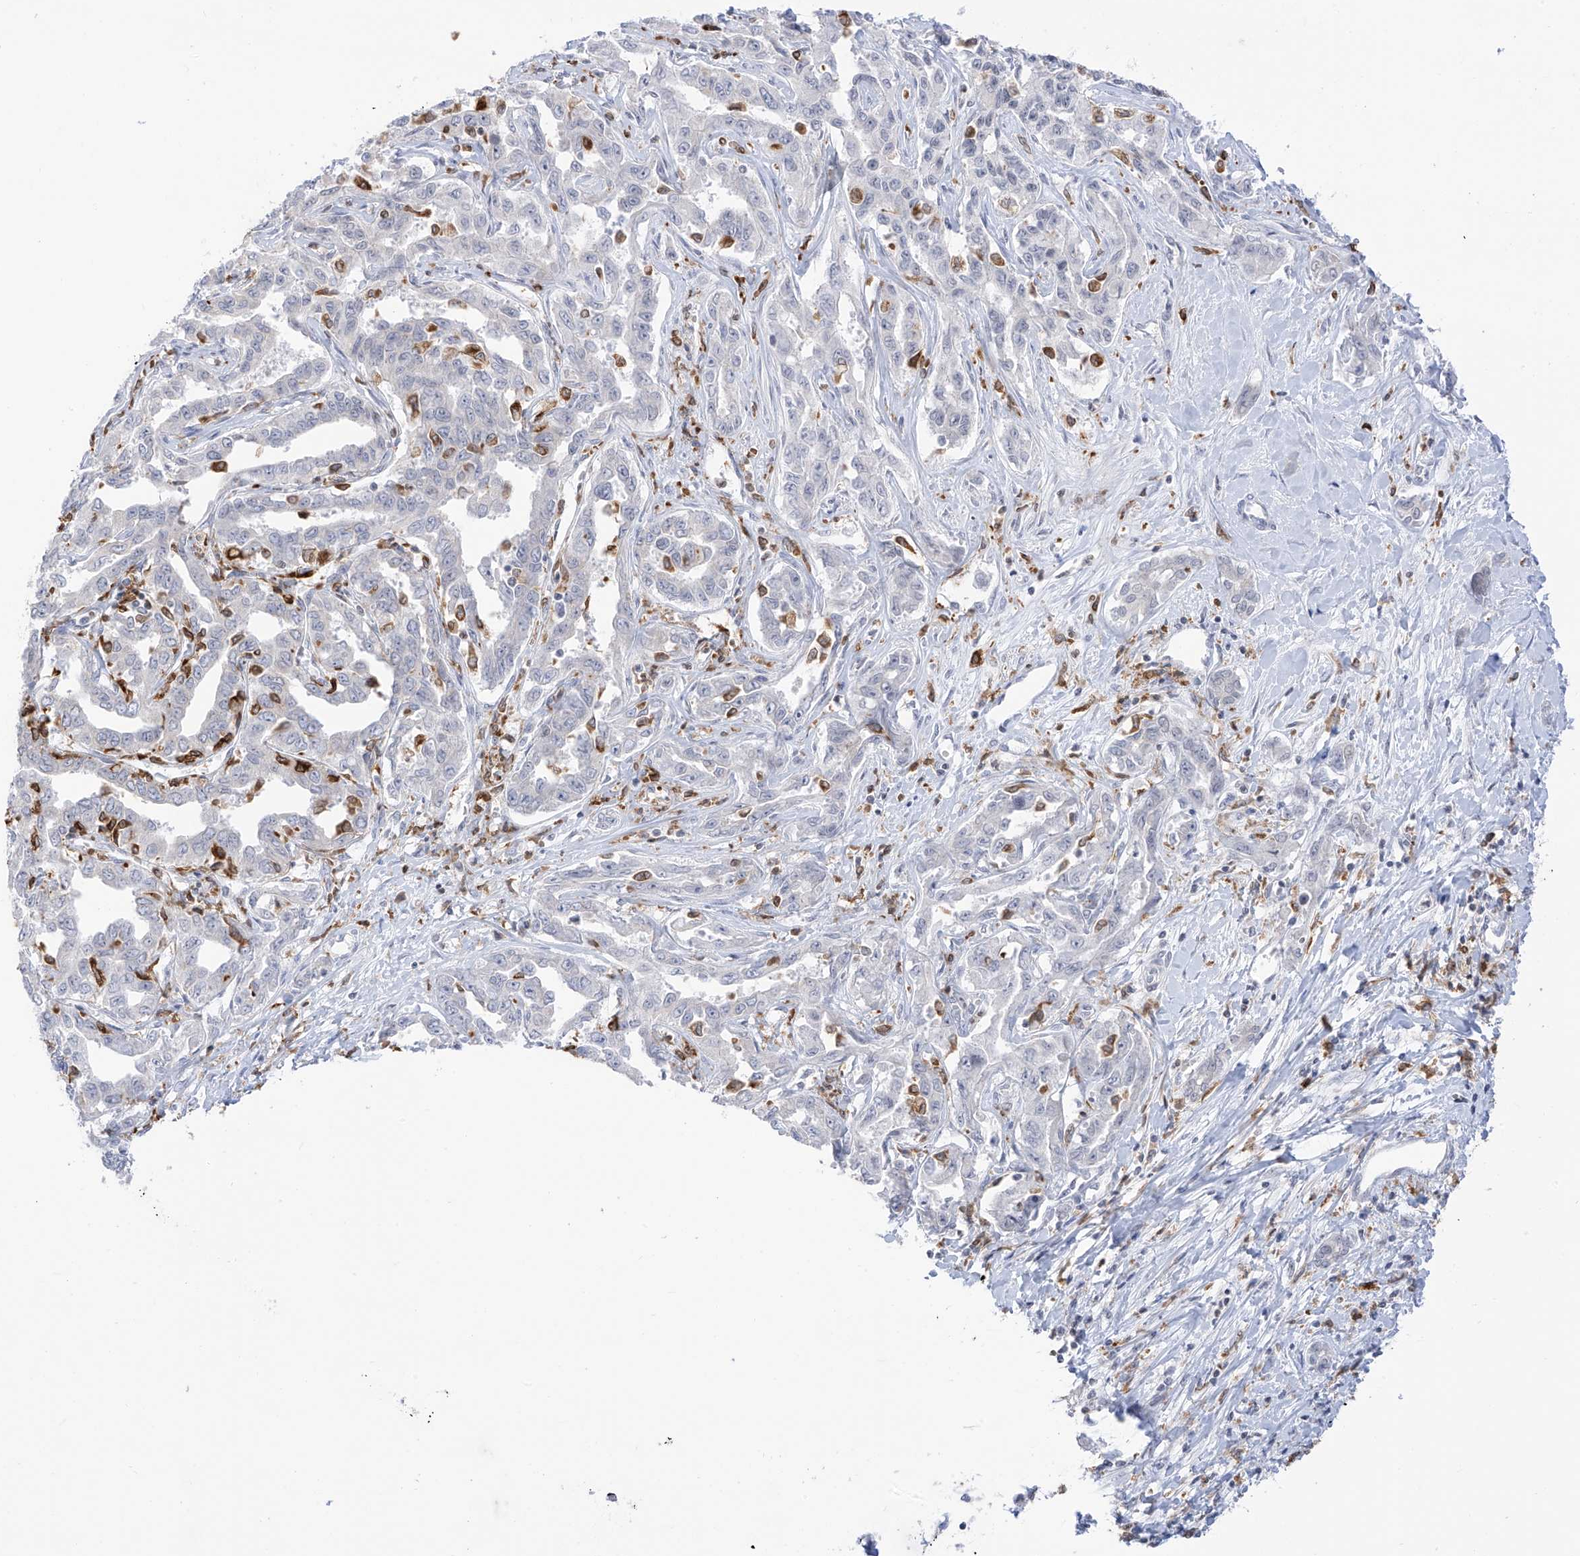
{"staining": {"intensity": "negative", "quantity": "none", "location": "none"}, "tissue": "liver cancer", "cell_type": "Tumor cells", "image_type": "cancer", "snomed": [{"axis": "morphology", "description": "Cholangiocarcinoma"}, {"axis": "topography", "description": "Liver"}], "caption": "Immunohistochemical staining of human liver cancer displays no significant staining in tumor cells. (IHC, brightfield microscopy, high magnification).", "gene": "TBXAS1", "patient": {"sex": "male", "age": 59}}